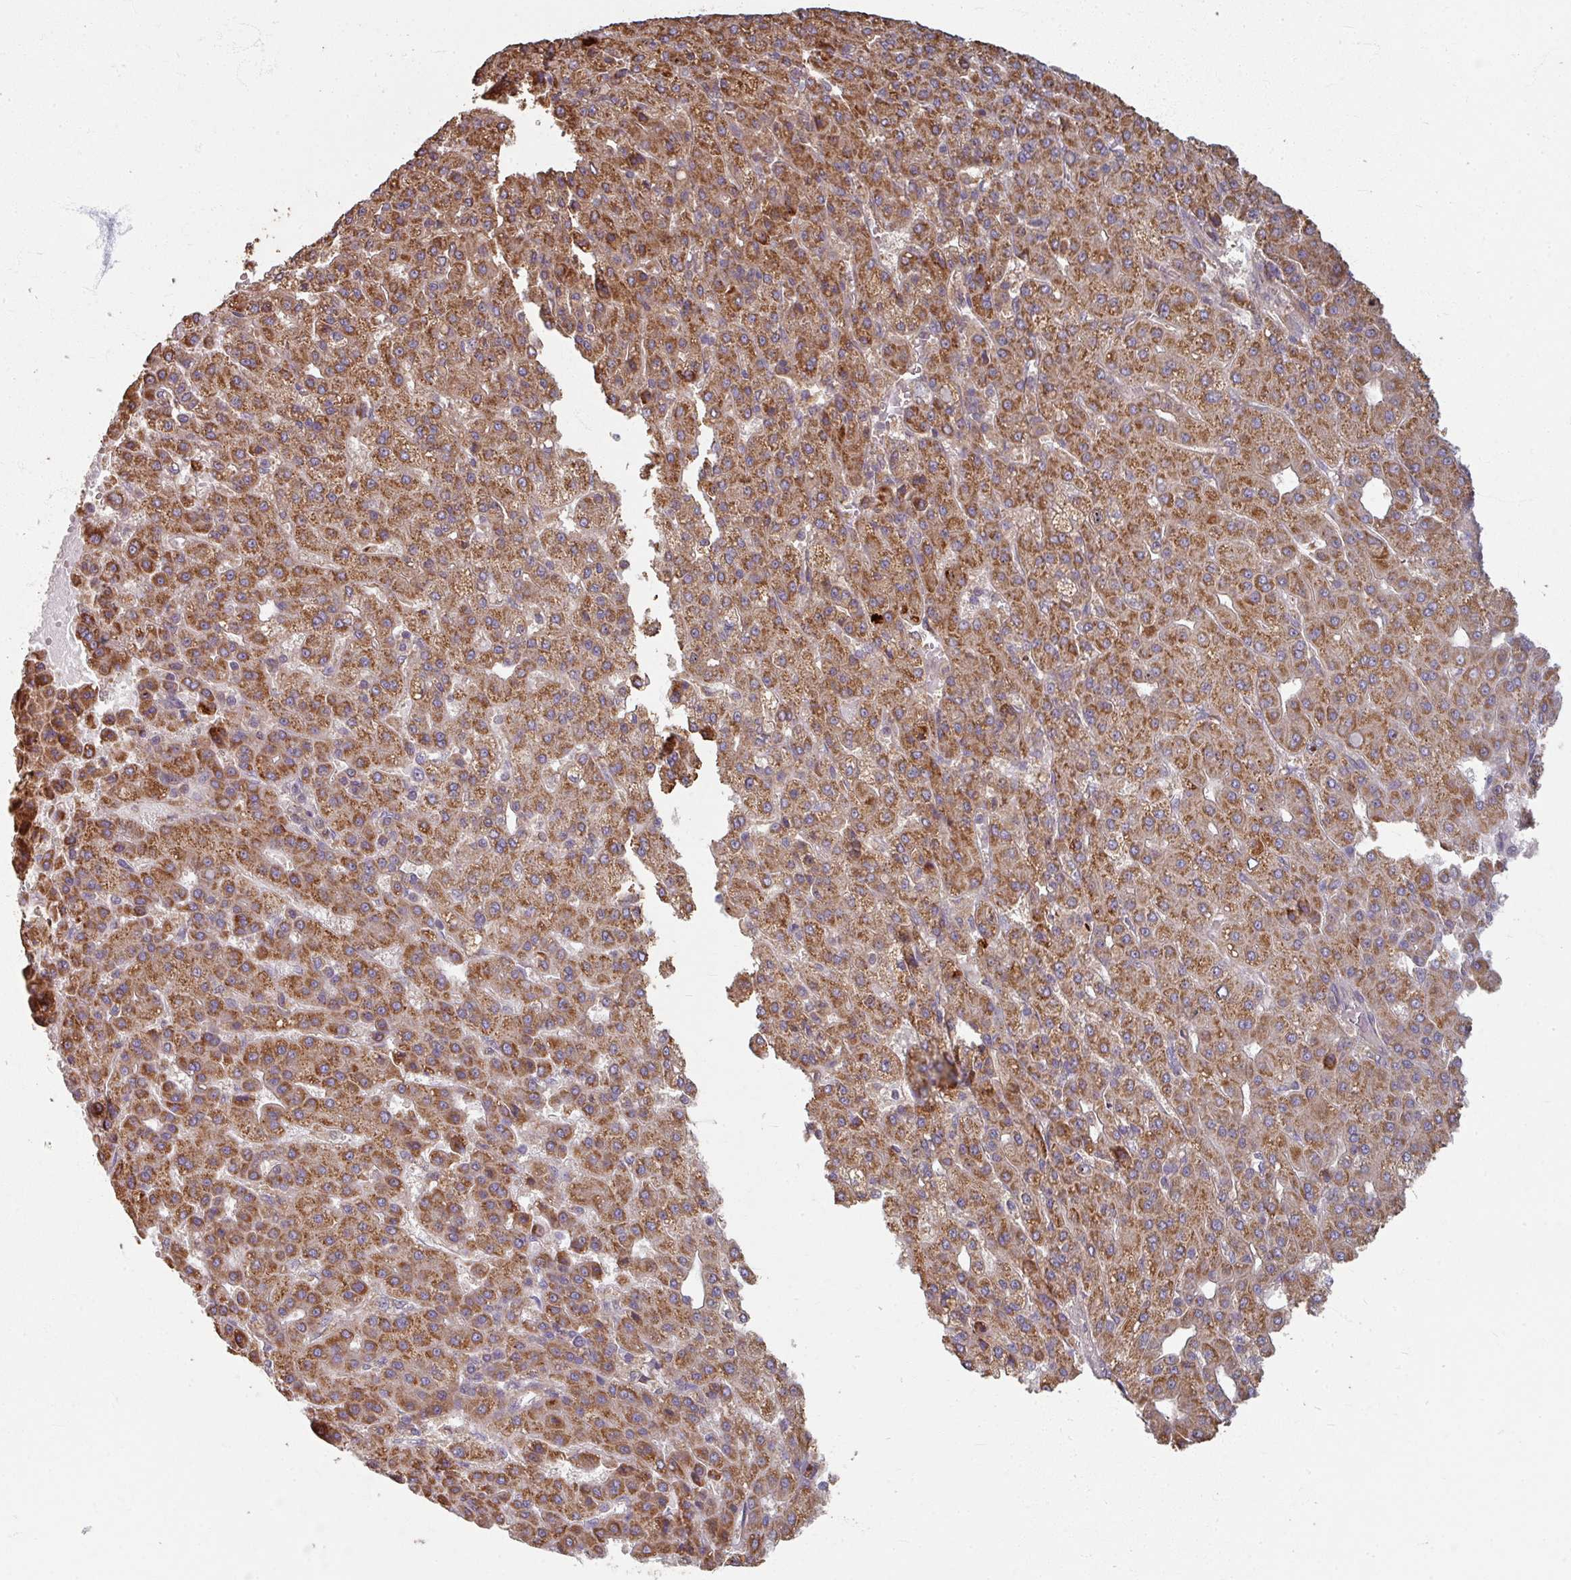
{"staining": {"intensity": "moderate", "quantity": ">75%", "location": "cytoplasmic/membranous"}, "tissue": "liver cancer", "cell_type": "Tumor cells", "image_type": "cancer", "snomed": [{"axis": "morphology", "description": "Carcinoma, Hepatocellular, NOS"}, {"axis": "topography", "description": "Liver"}], "caption": "This is a photomicrograph of immunohistochemistry (IHC) staining of liver cancer (hepatocellular carcinoma), which shows moderate expression in the cytoplasmic/membranous of tumor cells.", "gene": "CCDC68", "patient": {"sex": "male", "age": 65}}